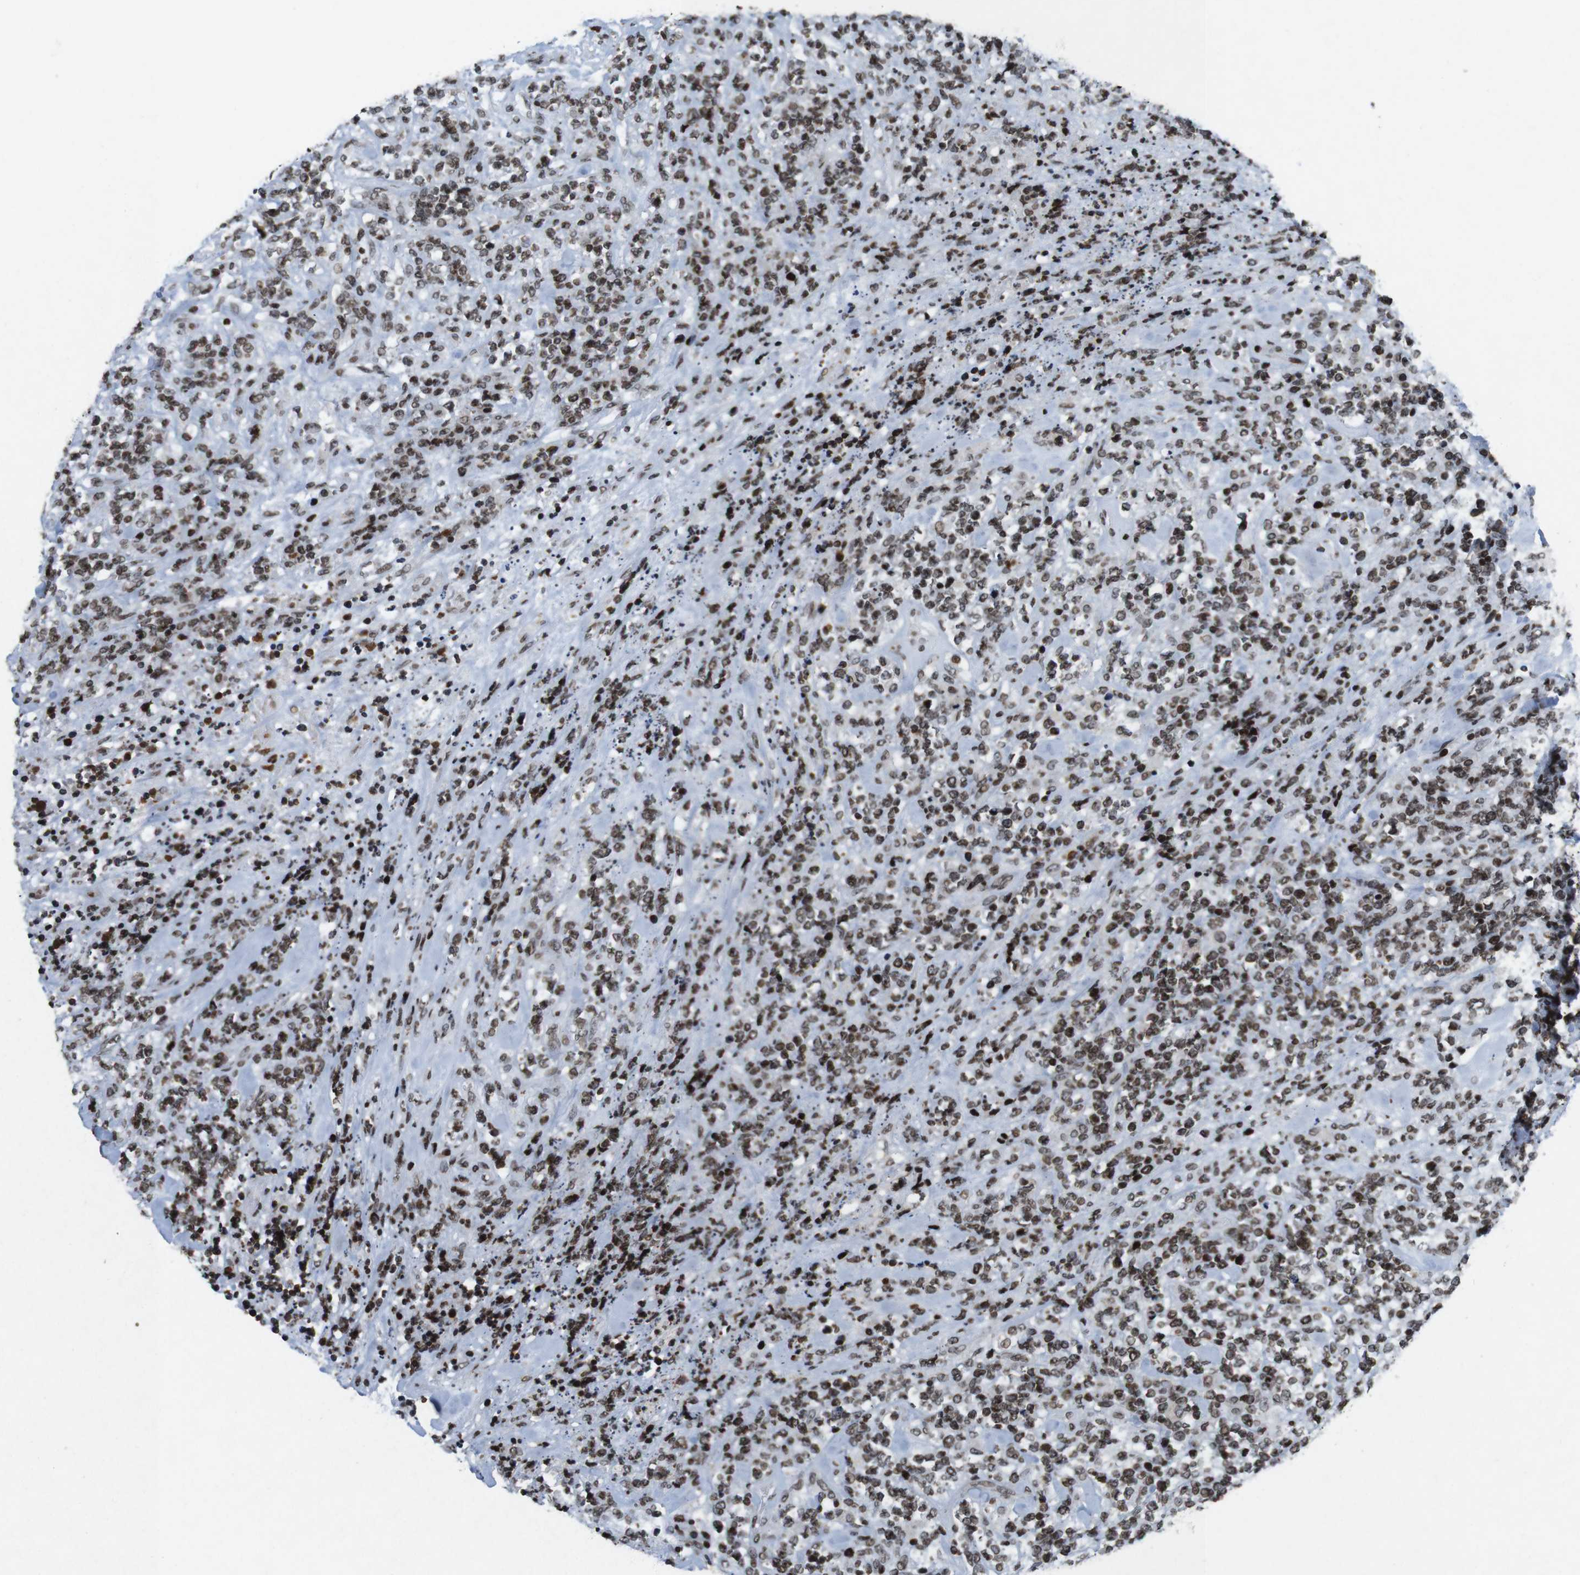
{"staining": {"intensity": "moderate", "quantity": ">75%", "location": "nuclear"}, "tissue": "lymphoma", "cell_type": "Tumor cells", "image_type": "cancer", "snomed": [{"axis": "morphology", "description": "Malignant lymphoma, non-Hodgkin's type, High grade"}, {"axis": "topography", "description": "Soft tissue"}], "caption": "Immunohistochemical staining of malignant lymphoma, non-Hodgkin's type (high-grade) shows medium levels of moderate nuclear staining in about >75% of tumor cells. (brown staining indicates protein expression, while blue staining denotes nuclei).", "gene": "MAGEH1", "patient": {"sex": "male", "age": 18}}